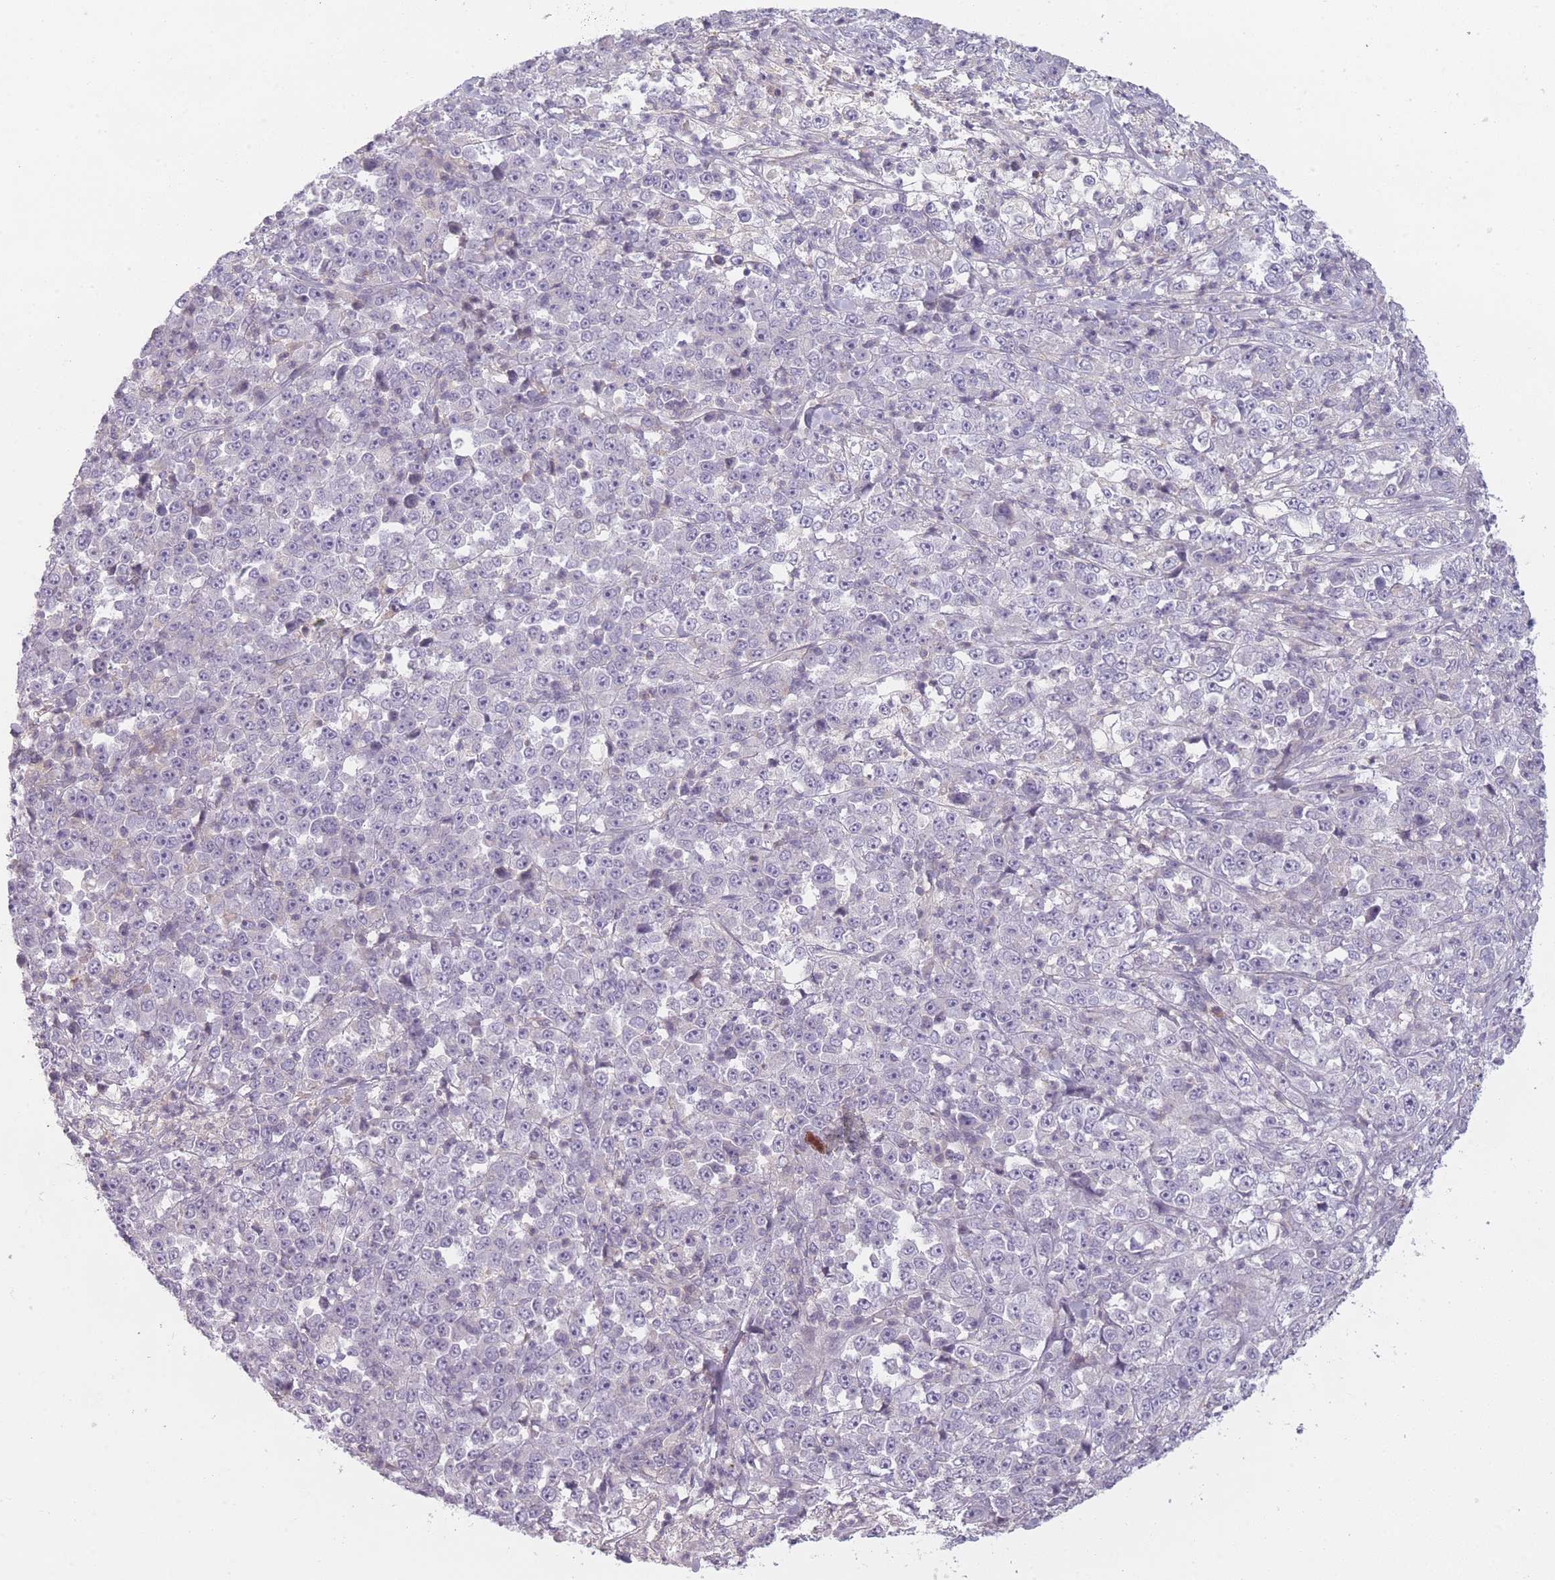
{"staining": {"intensity": "negative", "quantity": "none", "location": "none"}, "tissue": "stomach cancer", "cell_type": "Tumor cells", "image_type": "cancer", "snomed": [{"axis": "morphology", "description": "Normal tissue, NOS"}, {"axis": "morphology", "description": "Adenocarcinoma, NOS"}, {"axis": "topography", "description": "Stomach, upper"}, {"axis": "topography", "description": "Stomach"}], "caption": "Image shows no significant protein expression in tumor cells of stomach cancer.", "gene": "NT5DC2", "patient": {"sex": "male", "age": 59}}